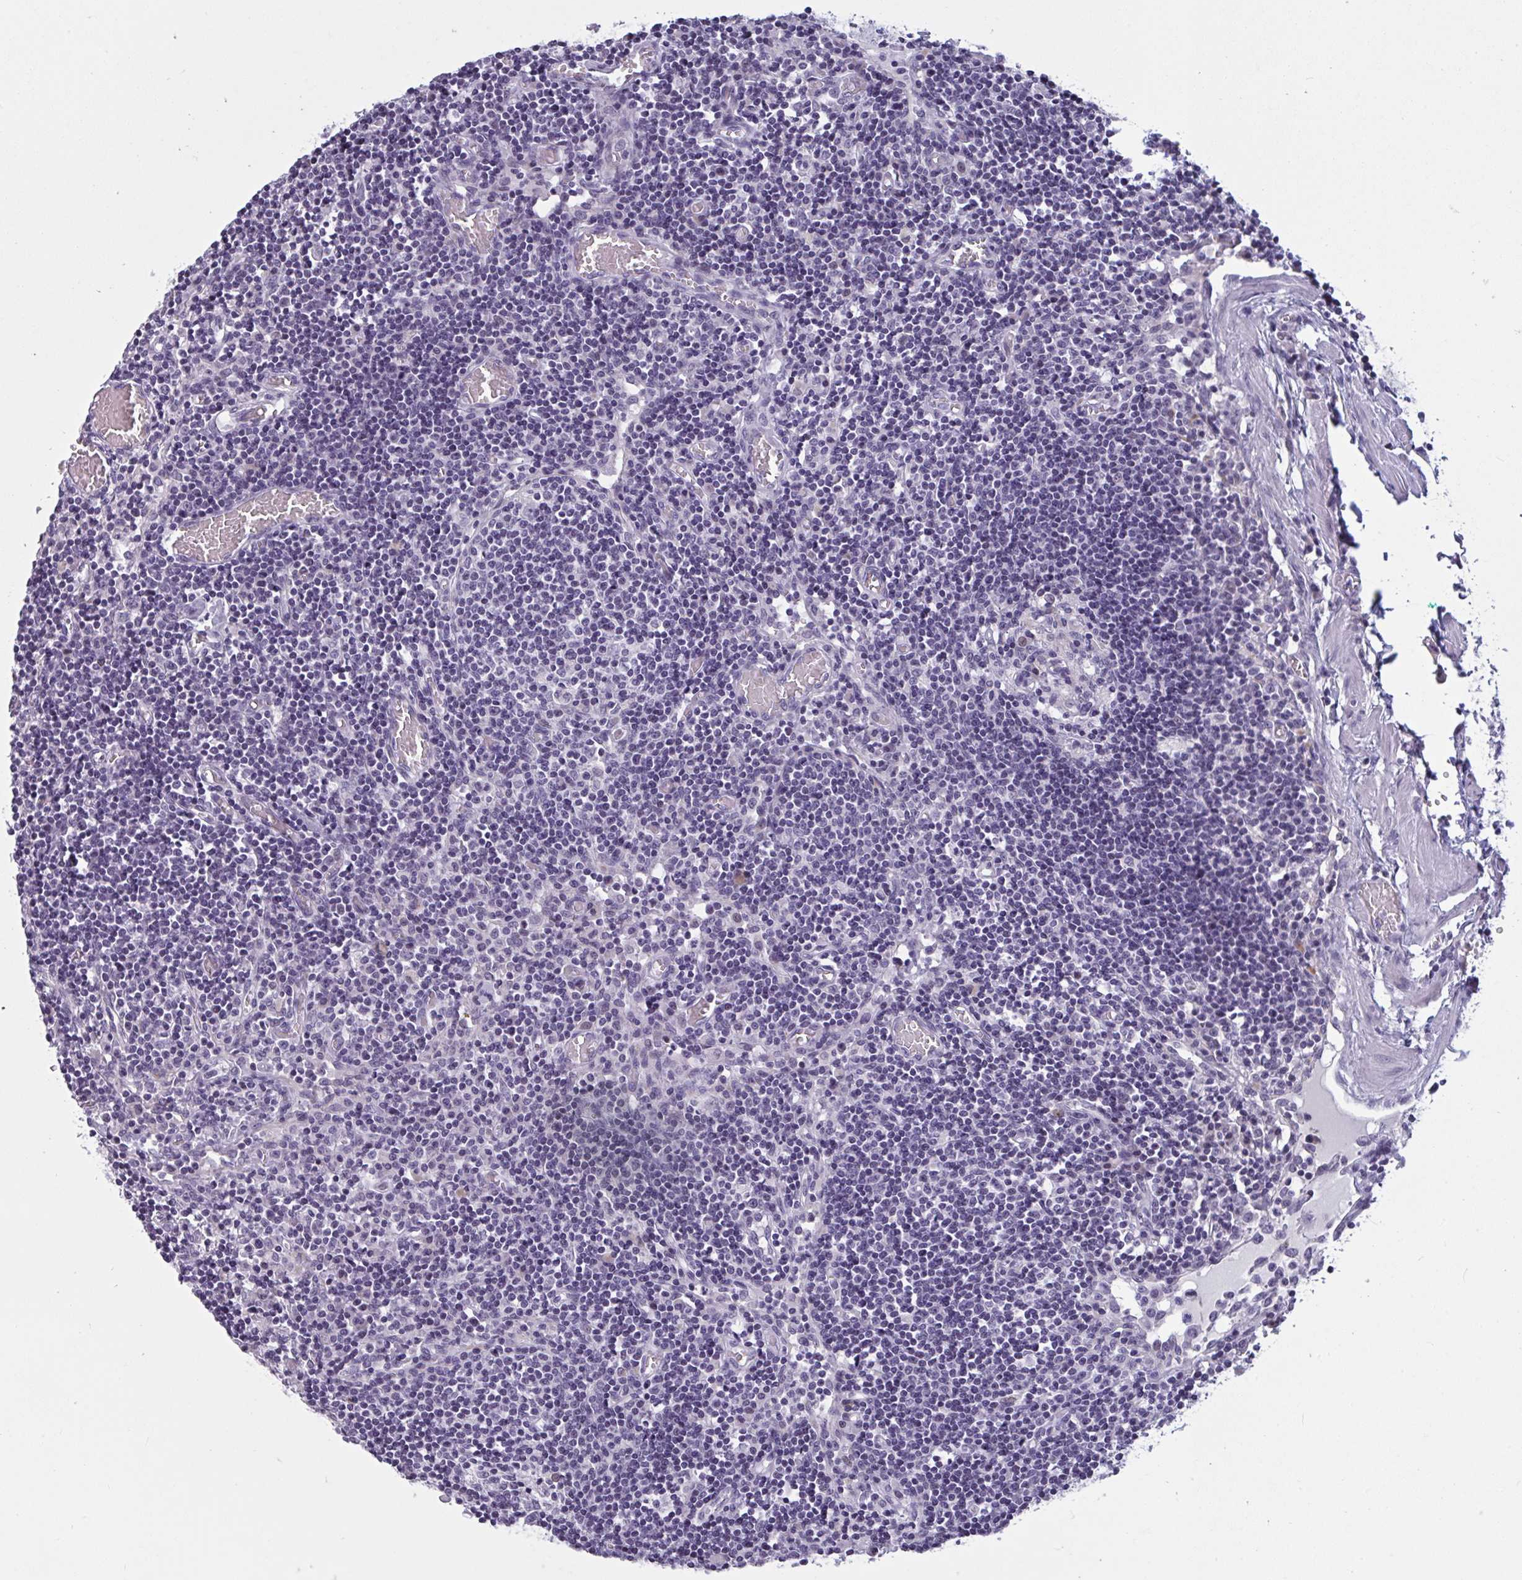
{"staining": {"intensity": "negative", "quantity": "none", "location": "none"}, "tissue": "lymph node", "cell_type": "Germinal center cells", "image_type": "normal", "snomed": [{"axis": "morphology", "description": "Normal tissue, NOS"}, {"axis": "topography", "description": "Lymph node"}], "caption": "Lymph node stained for a protein using immunohistochemistry shows no expression germinal center cells.", "gene": "TCEAL8", "patient": {"sex": "male", "age": 66}}